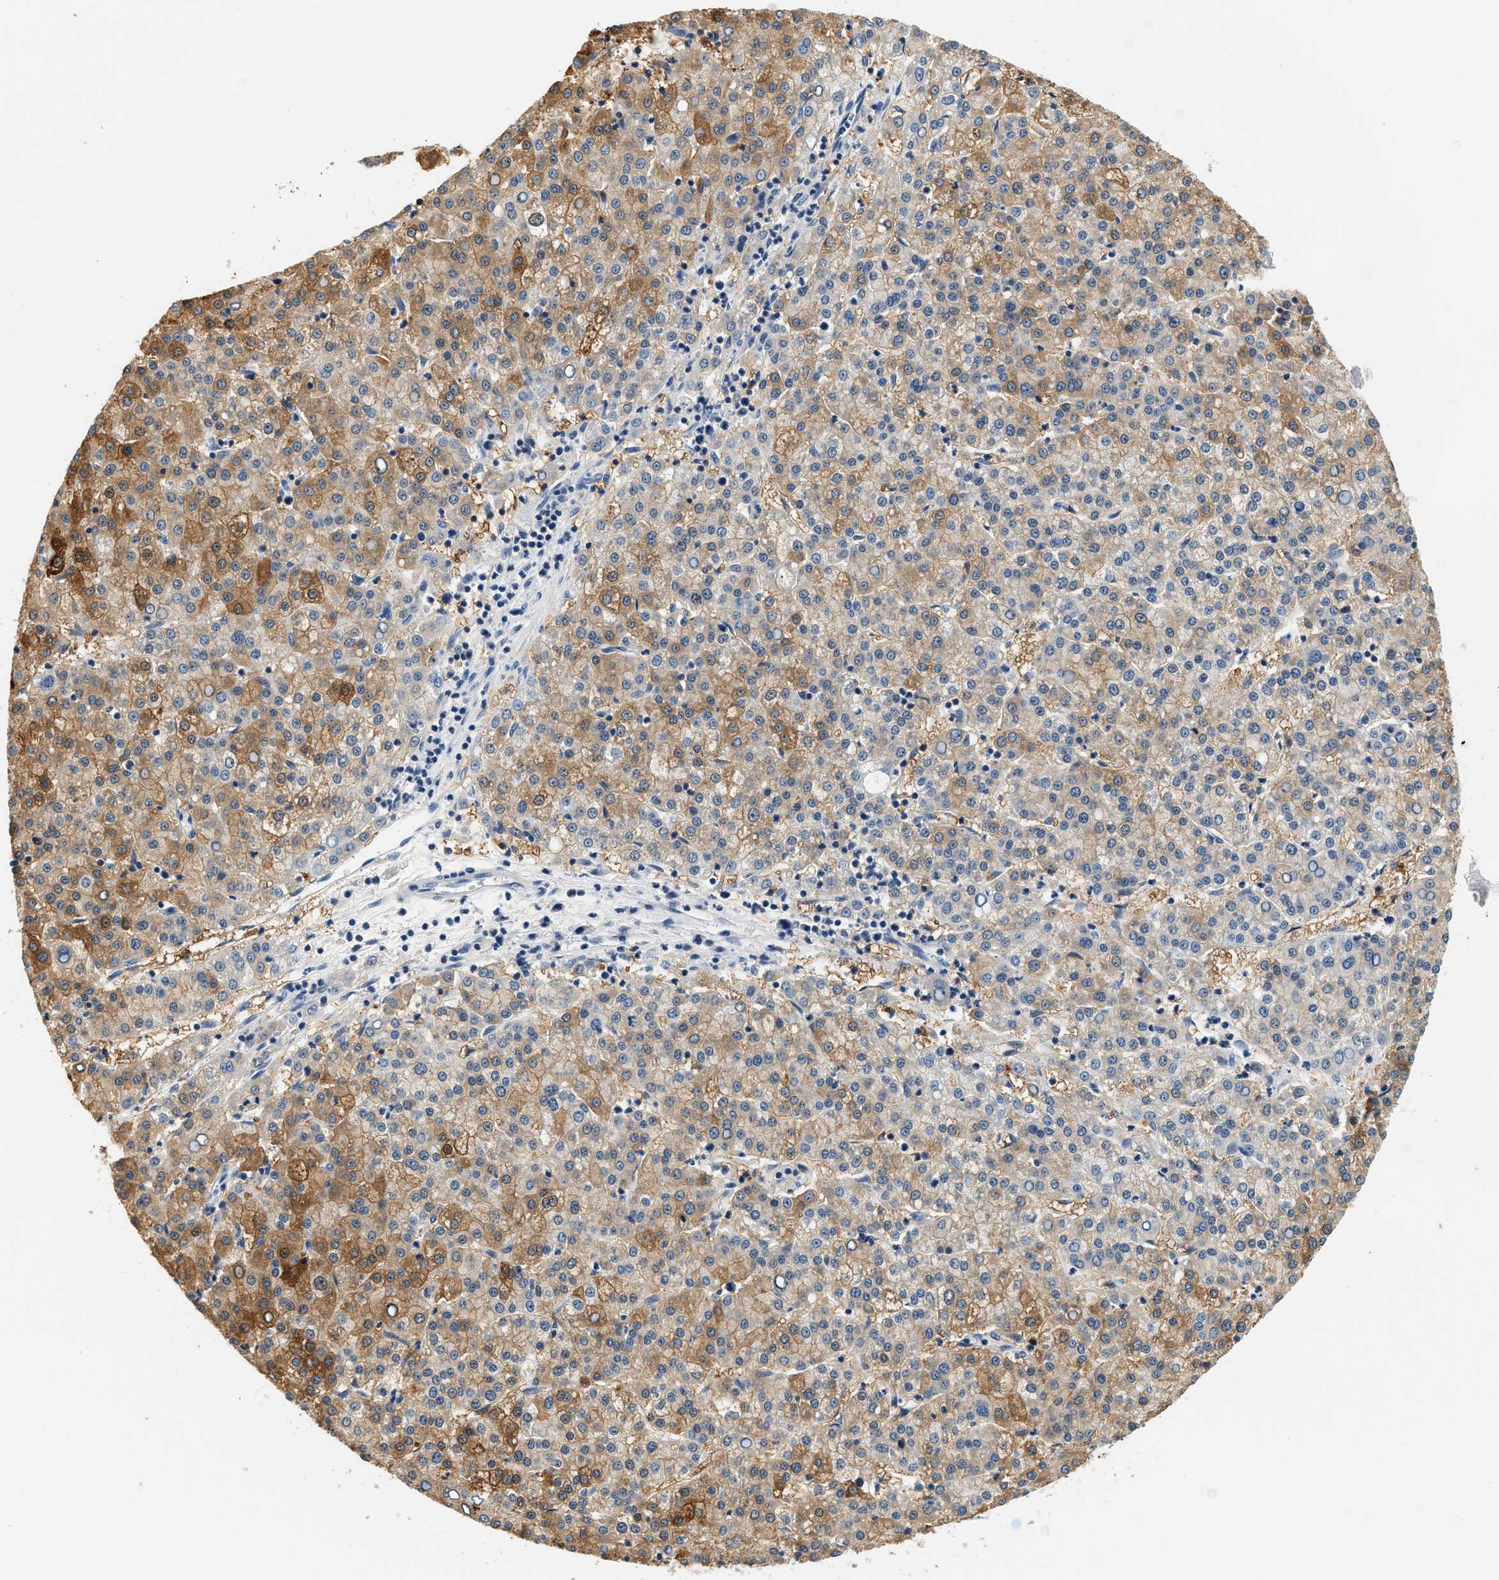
{"staining": {"intensity": "moderate", "quantity": ">75%", "location": "cytoplasmic/membranous"}, "tissue": "liver cancer", "cell_type": "Tumor cells", "image_type": "cancer", "snomed": [{"axis": "morphology", "description": "Carcinoma, Hepatocellular, NOS"}, {"axis": "topography", "description": "Liver"}], "caption": "Tumor cells reveal medium levels of moderate cytoplasmic/membranous expression in about >75% of cells in liver hepatocellular carcinoma. The staining was performed using DAB (3,3'-diaminobenzidine), with brown indicating positive protein expression. Nuclei are stained blue with hematoxylin.", "gene": "SLC35E1", "patient": {"sex": "female", "age": 58}}